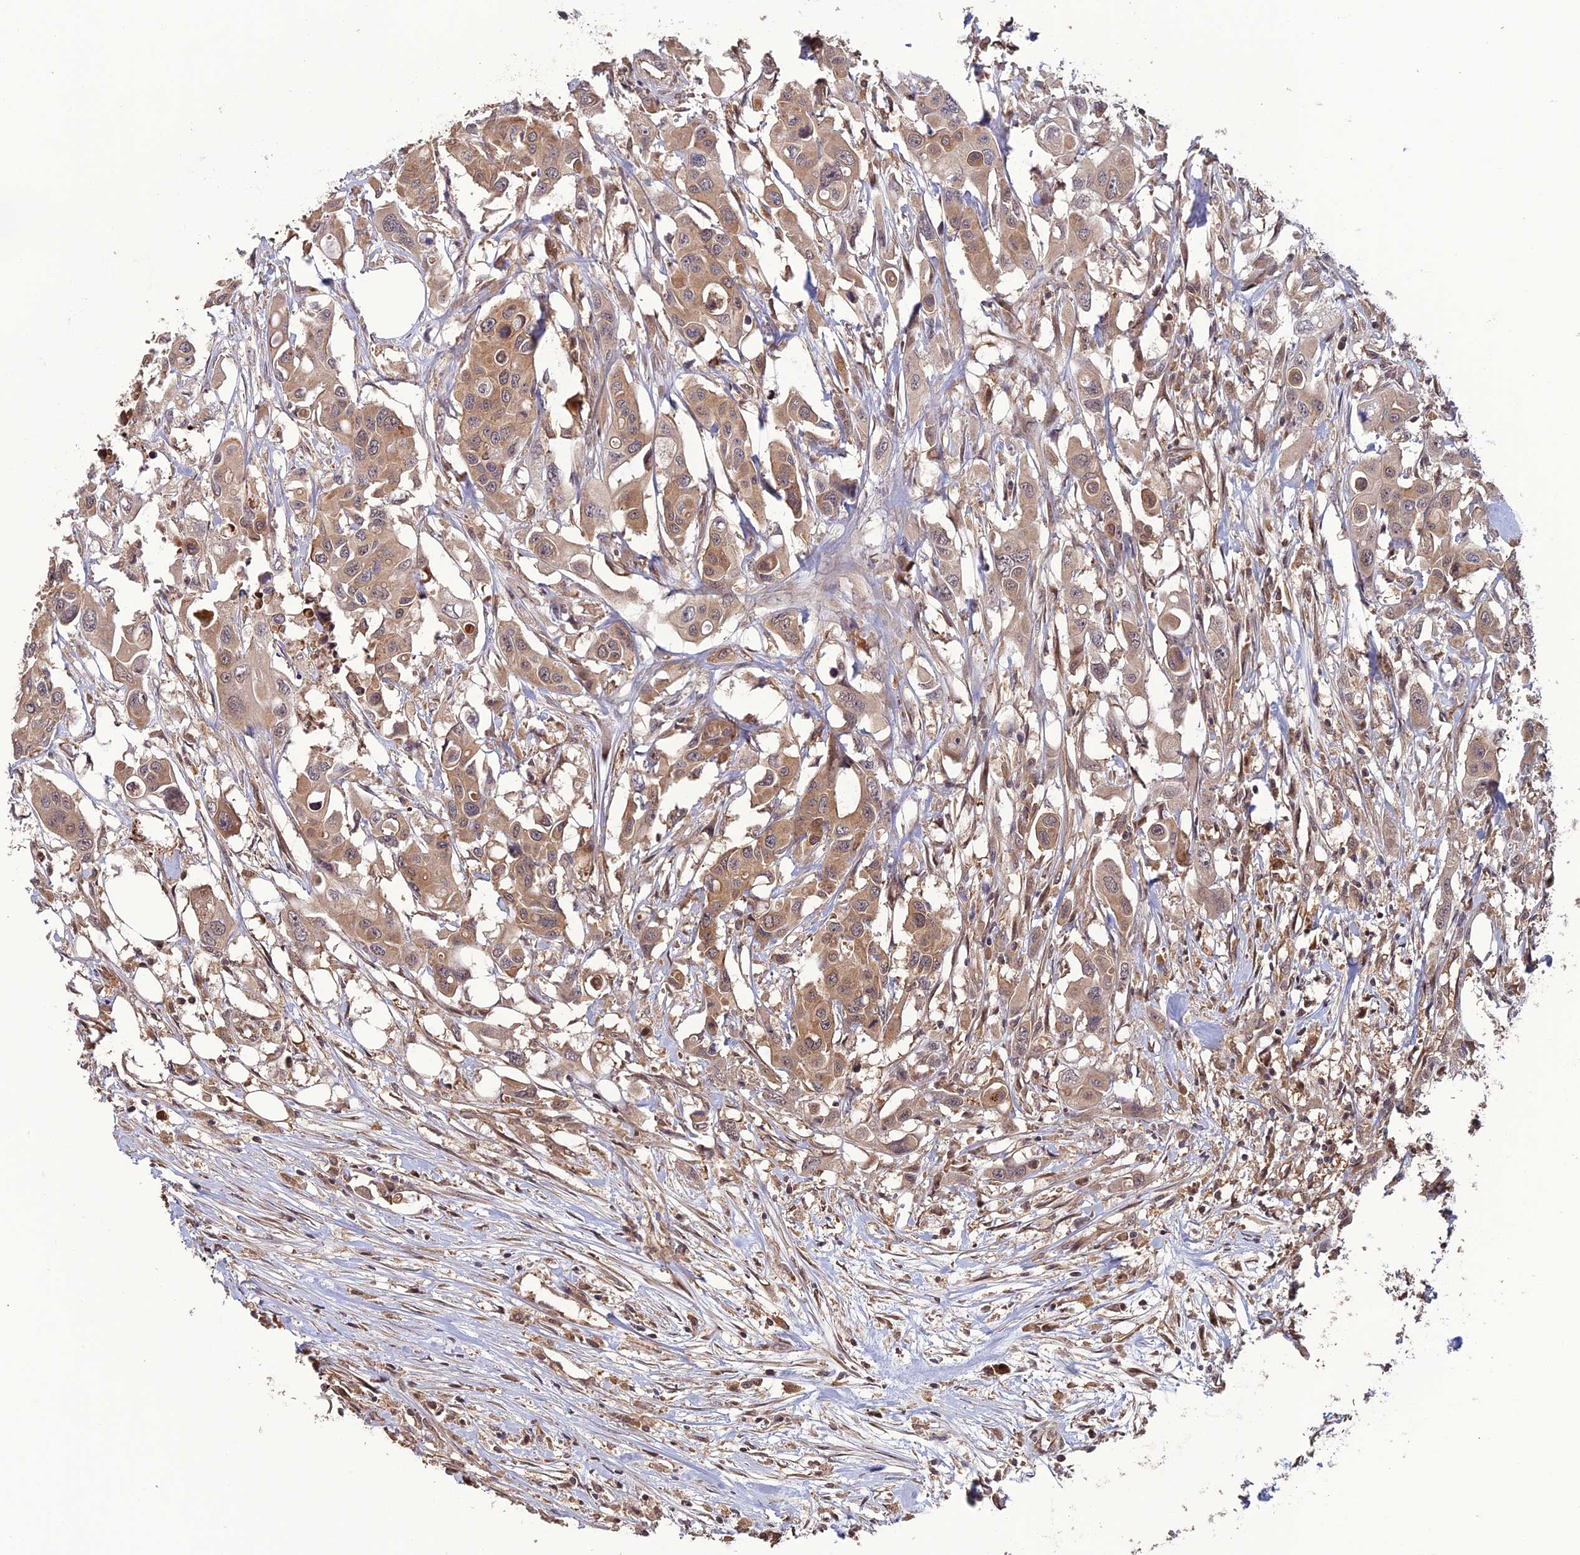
{"staining": {"intensity": "moderate", "quantity": ">75%", "location": "cytoplasmic/membranous"}, "tissue": "colorectal cancer", "cell_type": "Tumor cells", "image_type": "cancer", "snomed": [{"axis": "morphology", "description": "Adenocarcinoma, NOS"}, {"axis": "topography", "description": "Colon"}], "caption": "A high-resolution photomicrograph shows immunohistochemistry (IHC) staining of adenocarcinoma (colorectal), which demonstrates moderate cytoplasmic/membranous expression in approximately >75% of tumor cells.", "gene": "LIN37", "patient": {"sex": "male", "age": 77}}